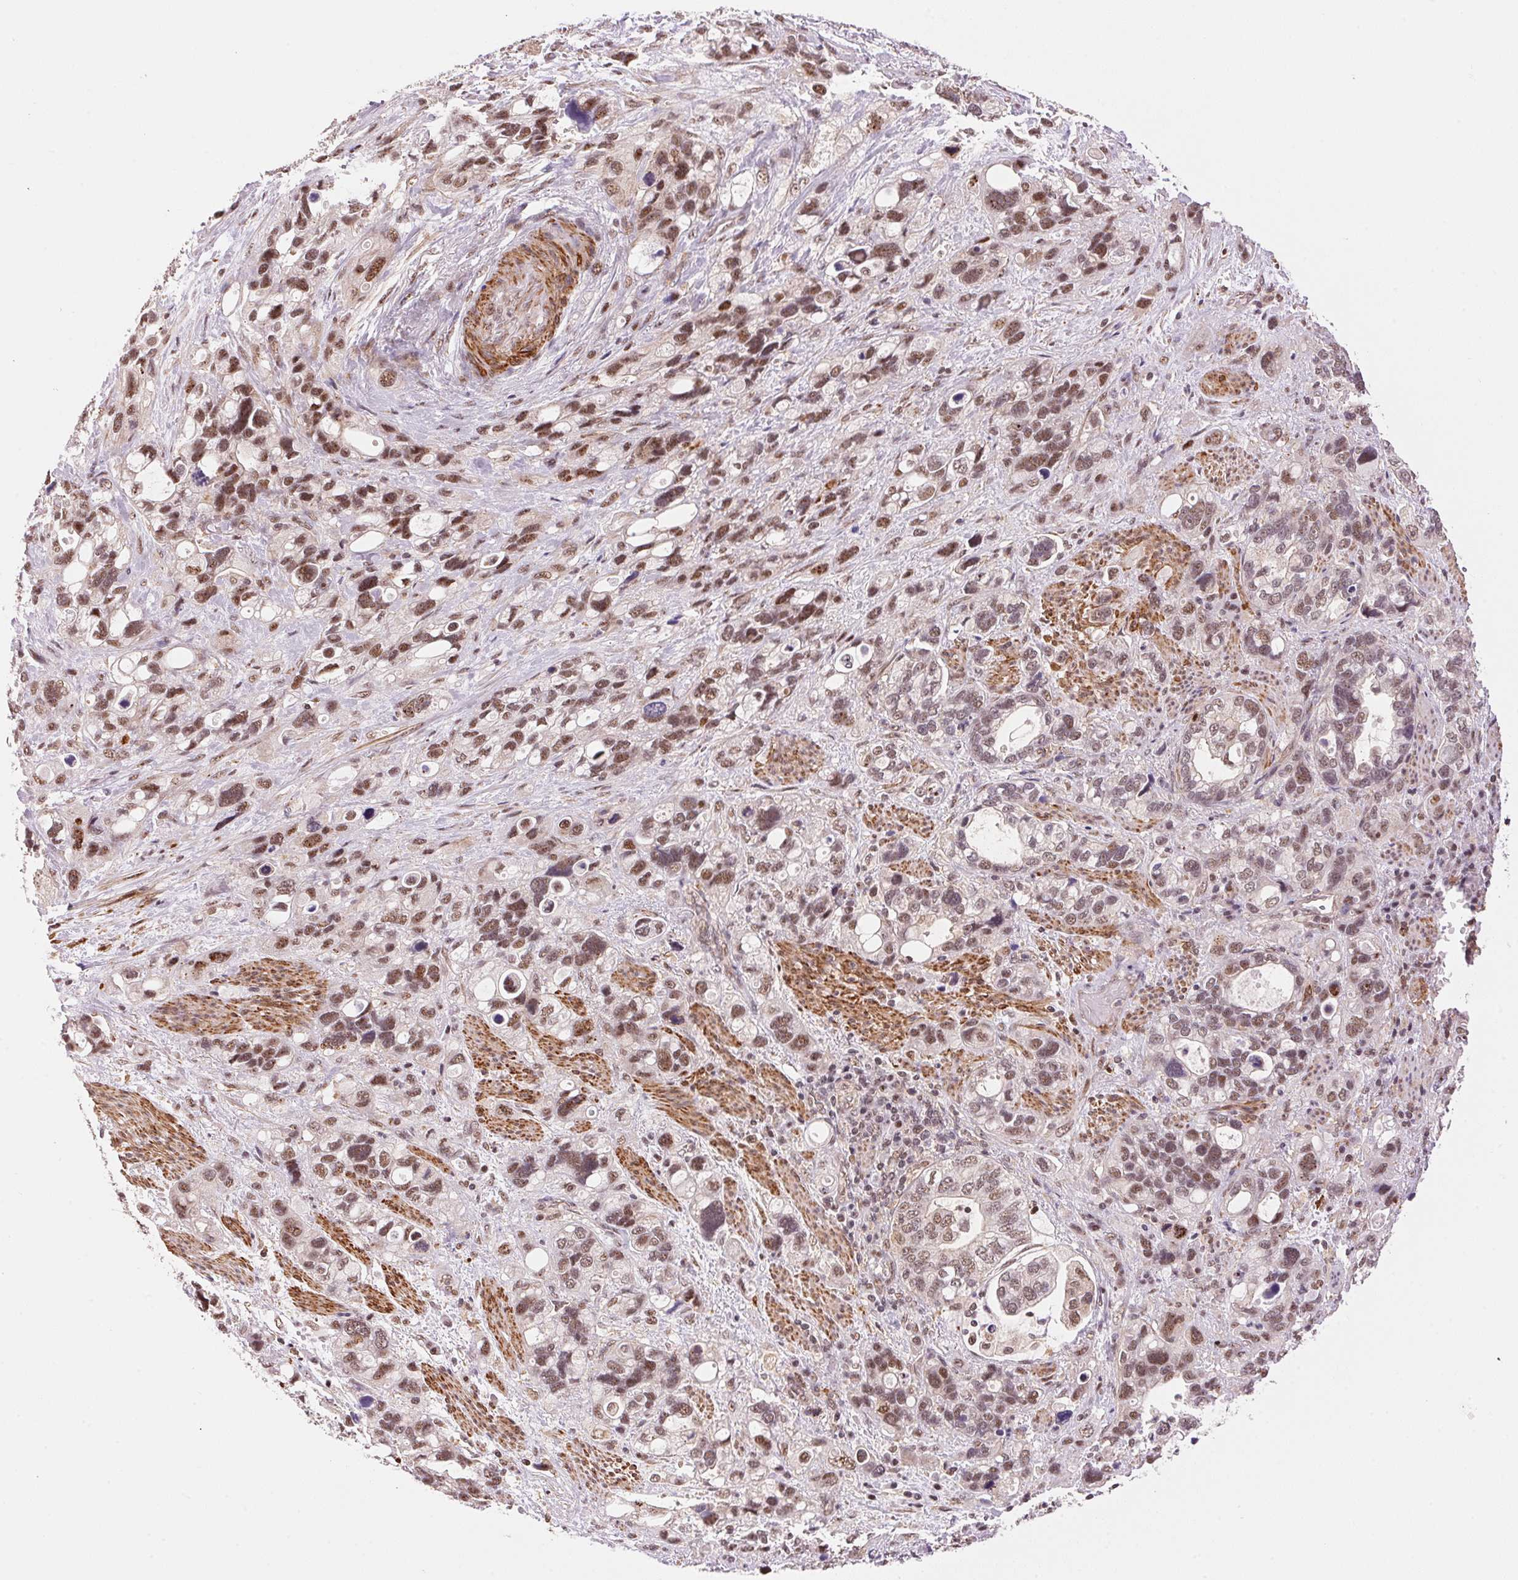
{"staining": {"intensity": "moderate", "quantity": "25%-75%", "location": "nuclear"}, "tissue": "stomach cancer", "cell_type": "Tumor cells", "image_type": "cancer", "snomed": [{"axis": "morphology", "description": "Adenocarcinoma, NOS"}, {"axis": "topography", "description": "Stomach, upper"}], "caption": "The histopathology image reveals immunohistochemical staining of stomach cancer. There is moderate nuclear positivity is appreciated in approximately 25%-75% of tumor cells.", "gene": "HNRNPDL", "patient": {"sex": "female", "age": 81}}